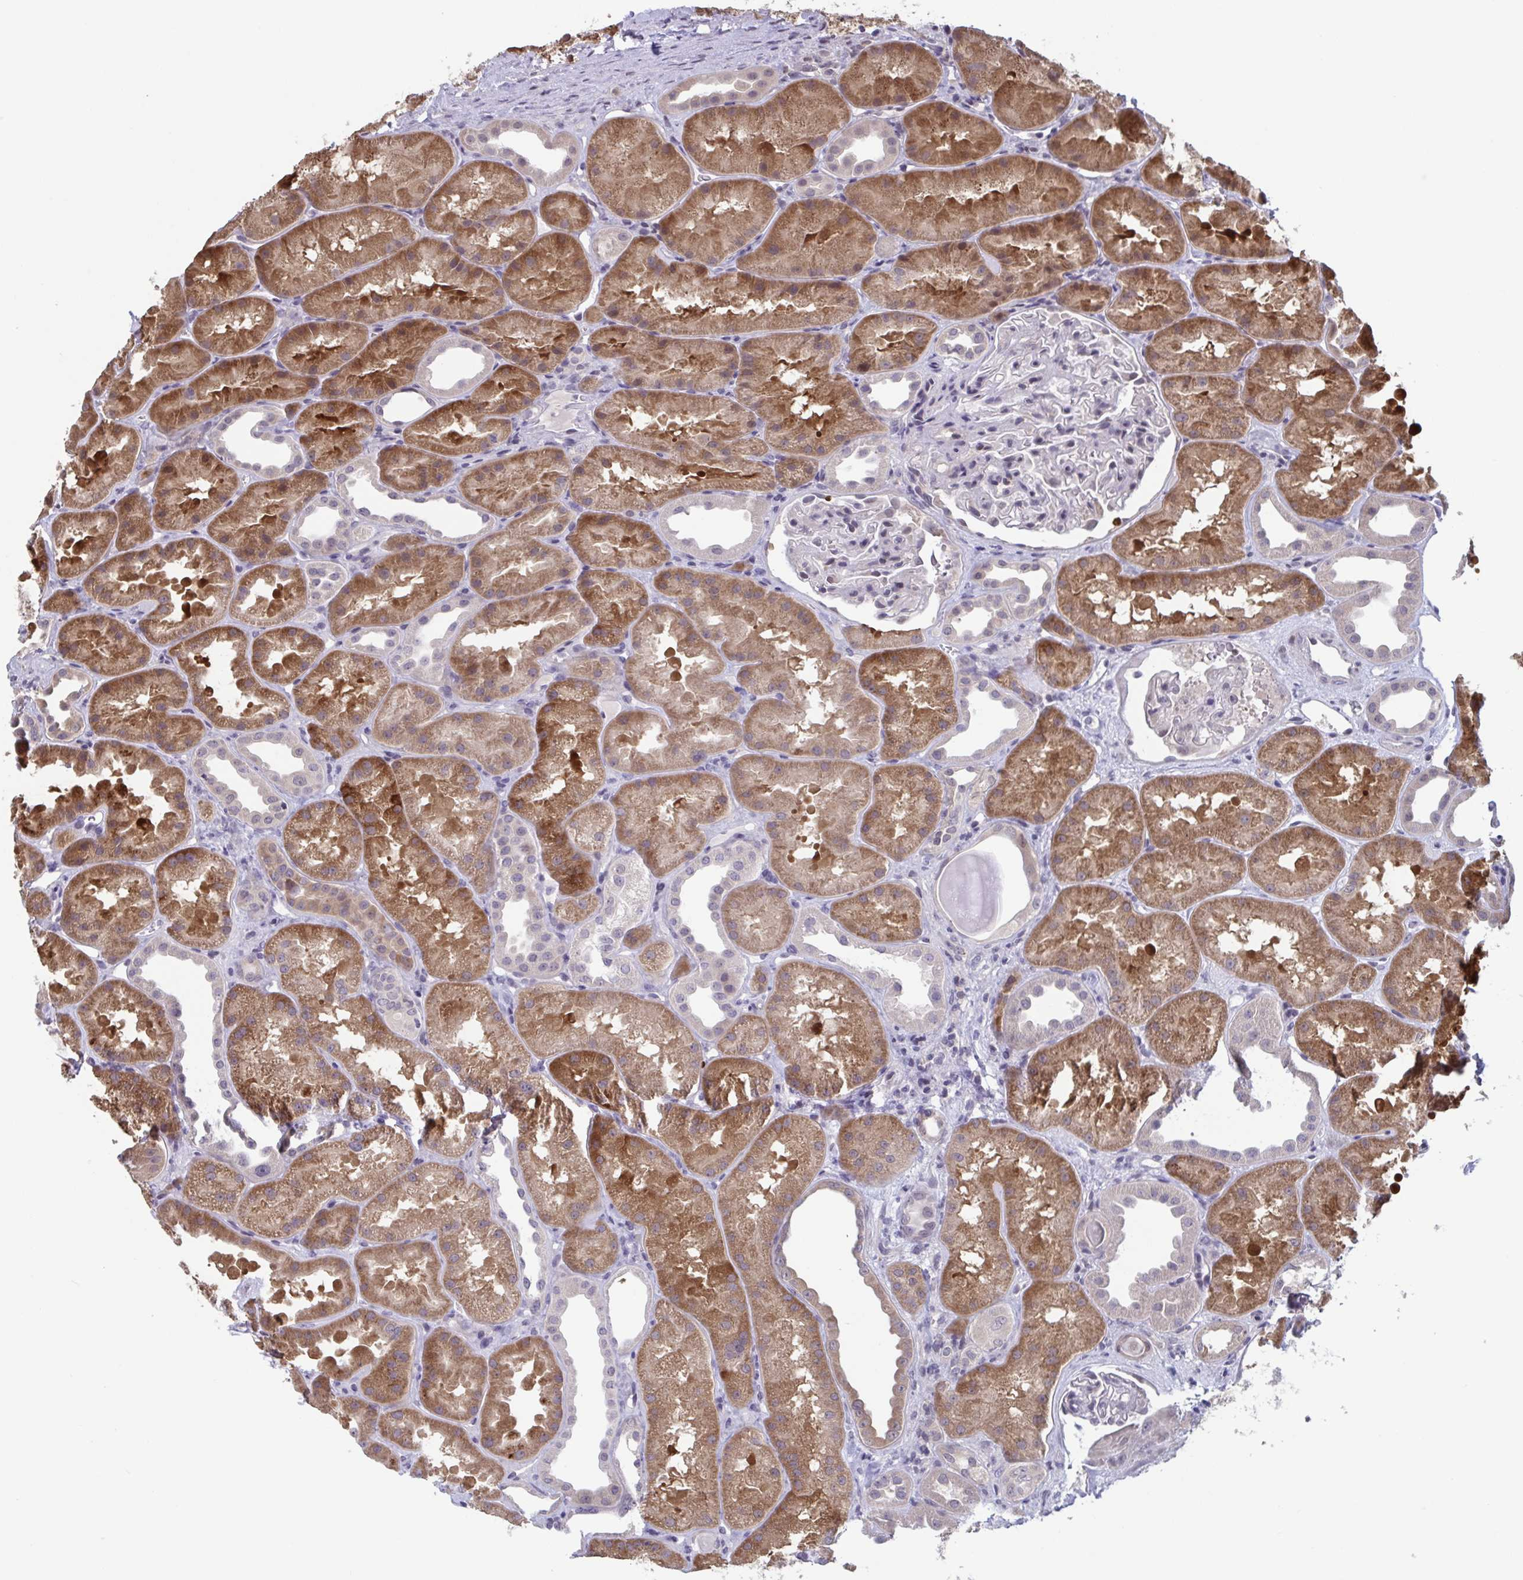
{"staining": {"intensity": "negative", "quantity": "none", "location": "none"}, "tissue": "kidney", "cell_type": "Cells in glomeruli", "image_type": "normal", "snomed": [{"axis": "morphology", "description": "Normal tissue, NOS"}, {"axis": "topography", "description": "Kidney"}], "caption": "DAB (3,3'-diaminobenzidine) immunohistochemical staining of unremarkable kidney reveals no significant staining in cells in glomeruli. Nuclei are stained in blue.", "gene": "RIOK1", "patient": {"sex": "male", "age": 61}}